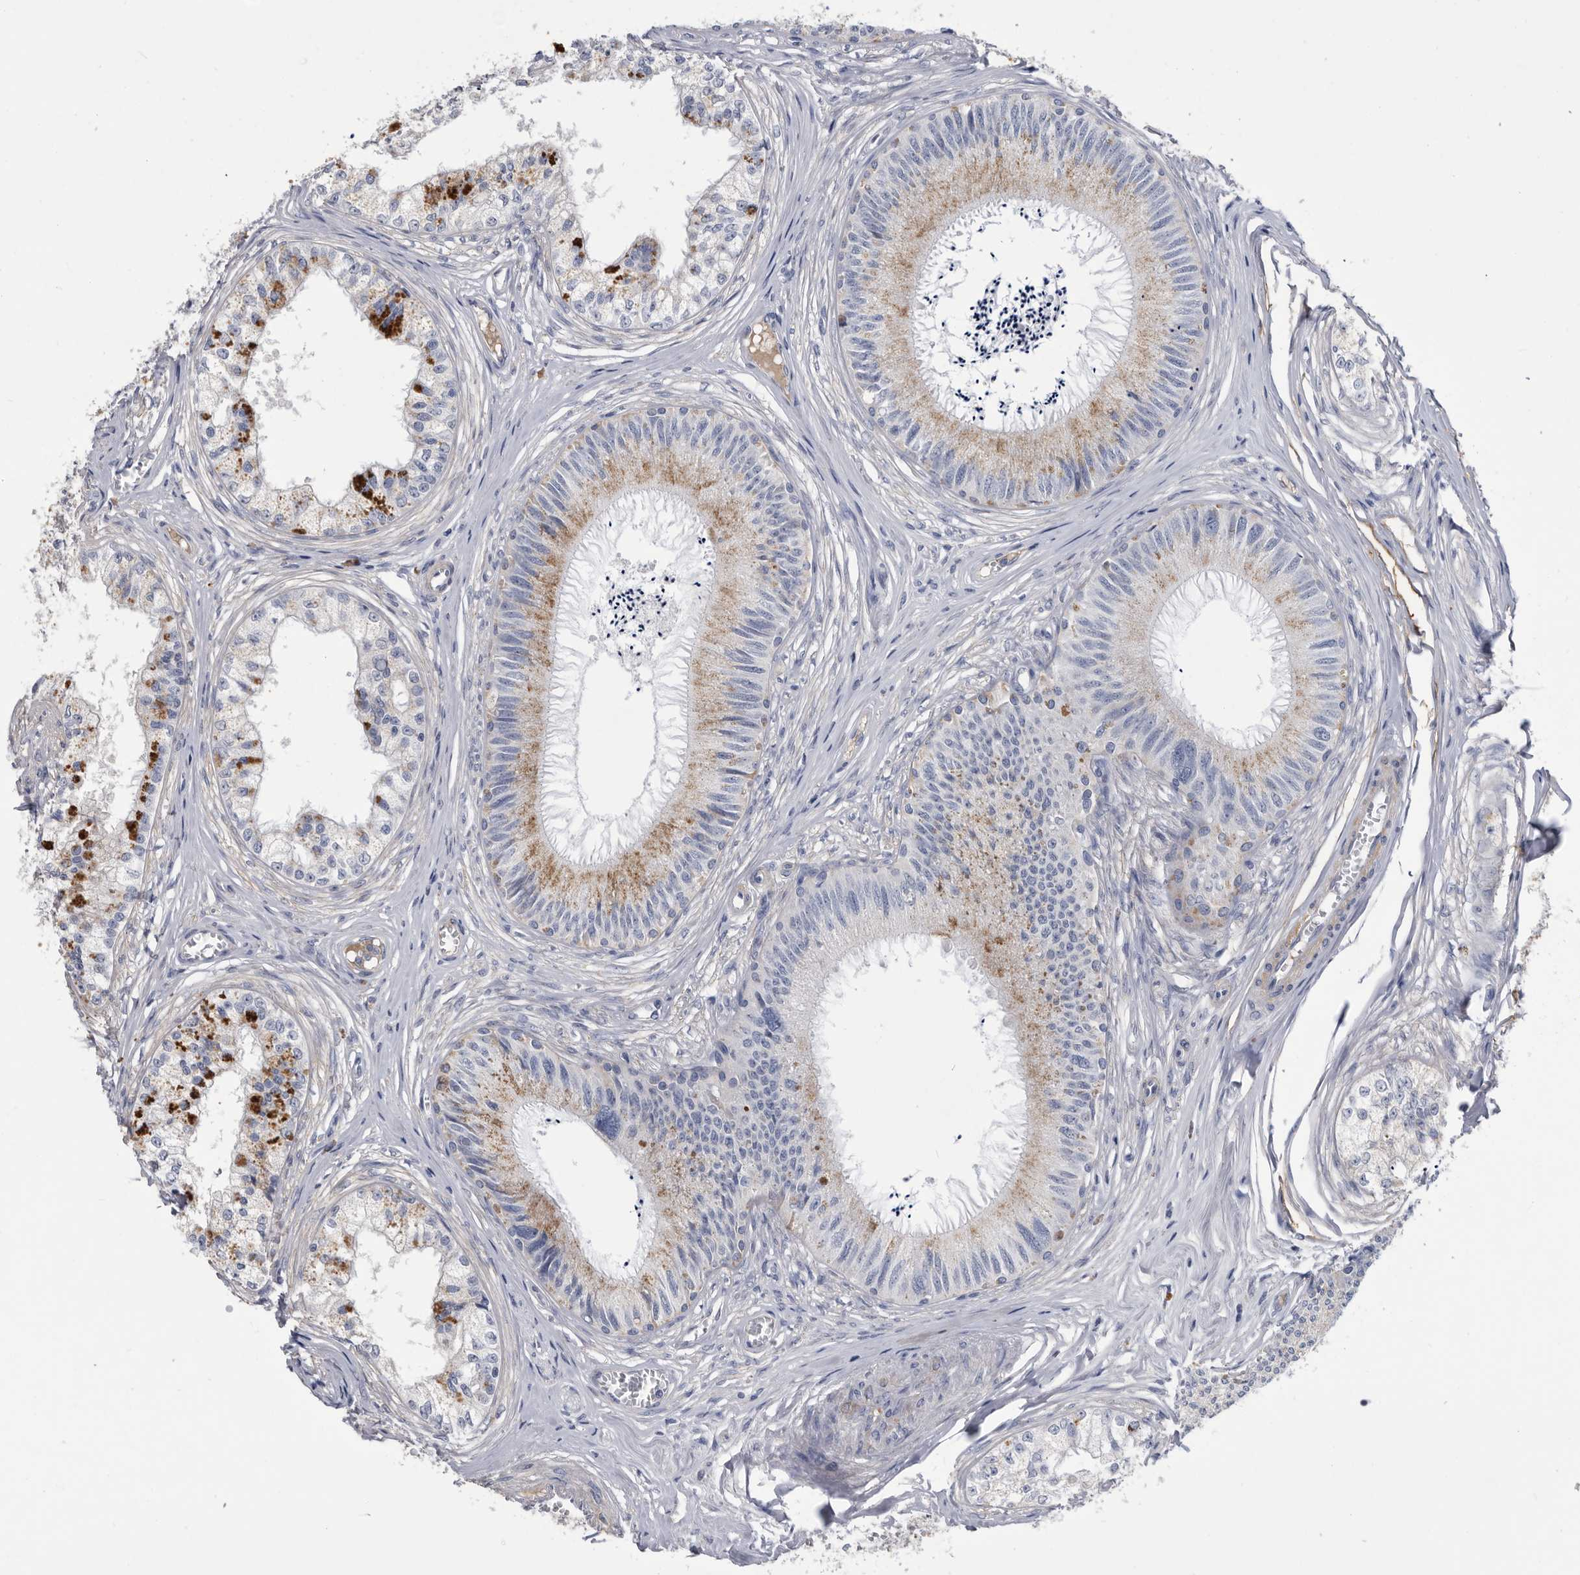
{"staining": {"intensity": "weak", "quantity": "<25%", "location": "cytoplasmic/membranous"}, "tissue": "epididymis", "cell_type": "Glandular cells", "image_type": "normal", "snomed": [{"axis": "morphology", "description": "Normal tissue, NOS"}, {"axis": "topography", "description": "Epididymis"}], "caption": "DAB immunohistochemical staining of unremarkable human epididymis reveals no significant positivity in glandular cells.", "gene": "BTBD6", "patient": {"sex": "male", "age": 79}}